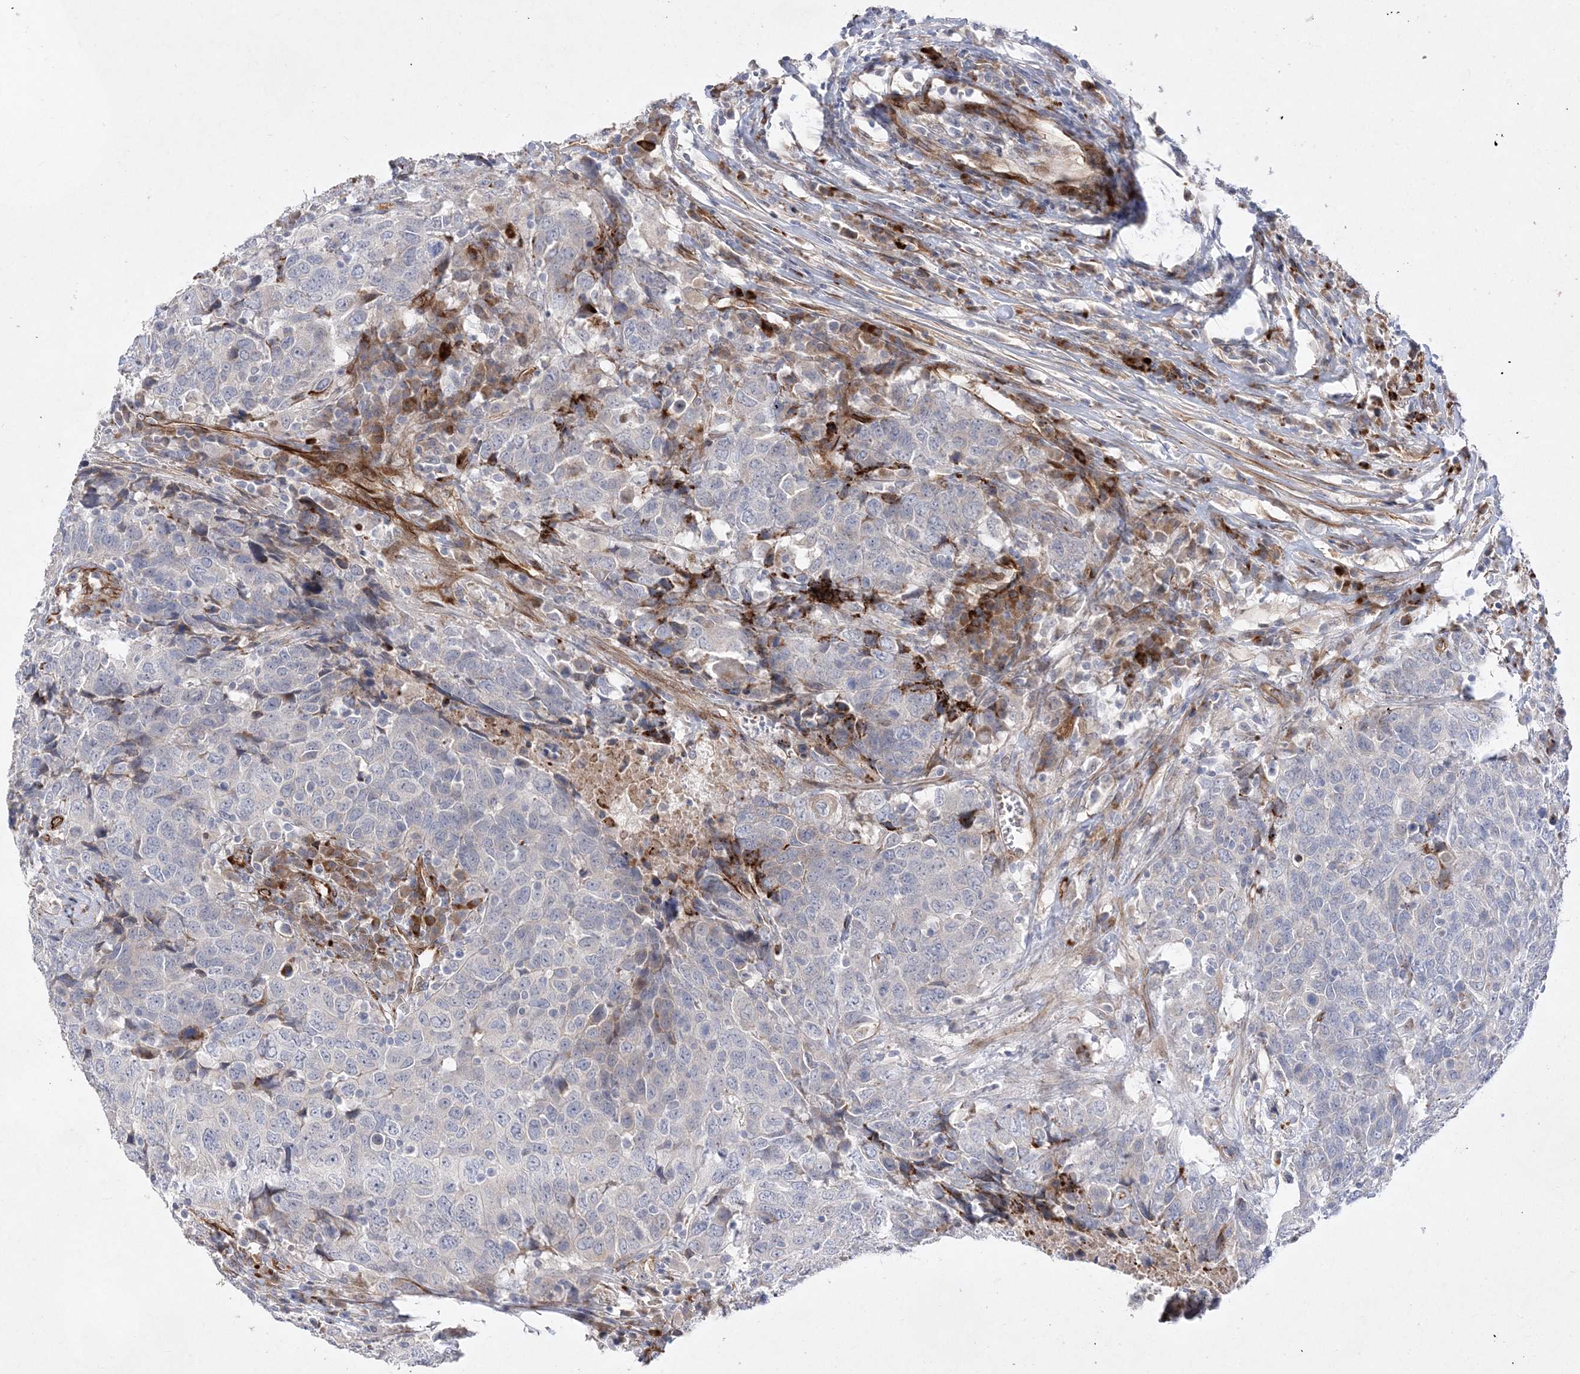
{"staining": {"intensity": "negative", "quantity": "none", "location": "none"}, "tissue": "head and neck cancer", "cell_type": "Tumor cells", "image_type": "cancer", "snomed": [{"axis": "morphology", "description": "Squamous cell carcinoma, NOS"}, {"axis": "topography", "description": "Head-Neck"}], "caption": "IHC image of human head and neck cancer (squamous cell carcinoma) stained for a protein (brown), which demonstrates no staining in tumor cells. (DAB (3,3'-diaminobenzidine) immunohistochemistry visualized using brightfield microscopy, high magnification).", "gene": "TMEM132B", "patient": {"sex": "male", "age": 66}}